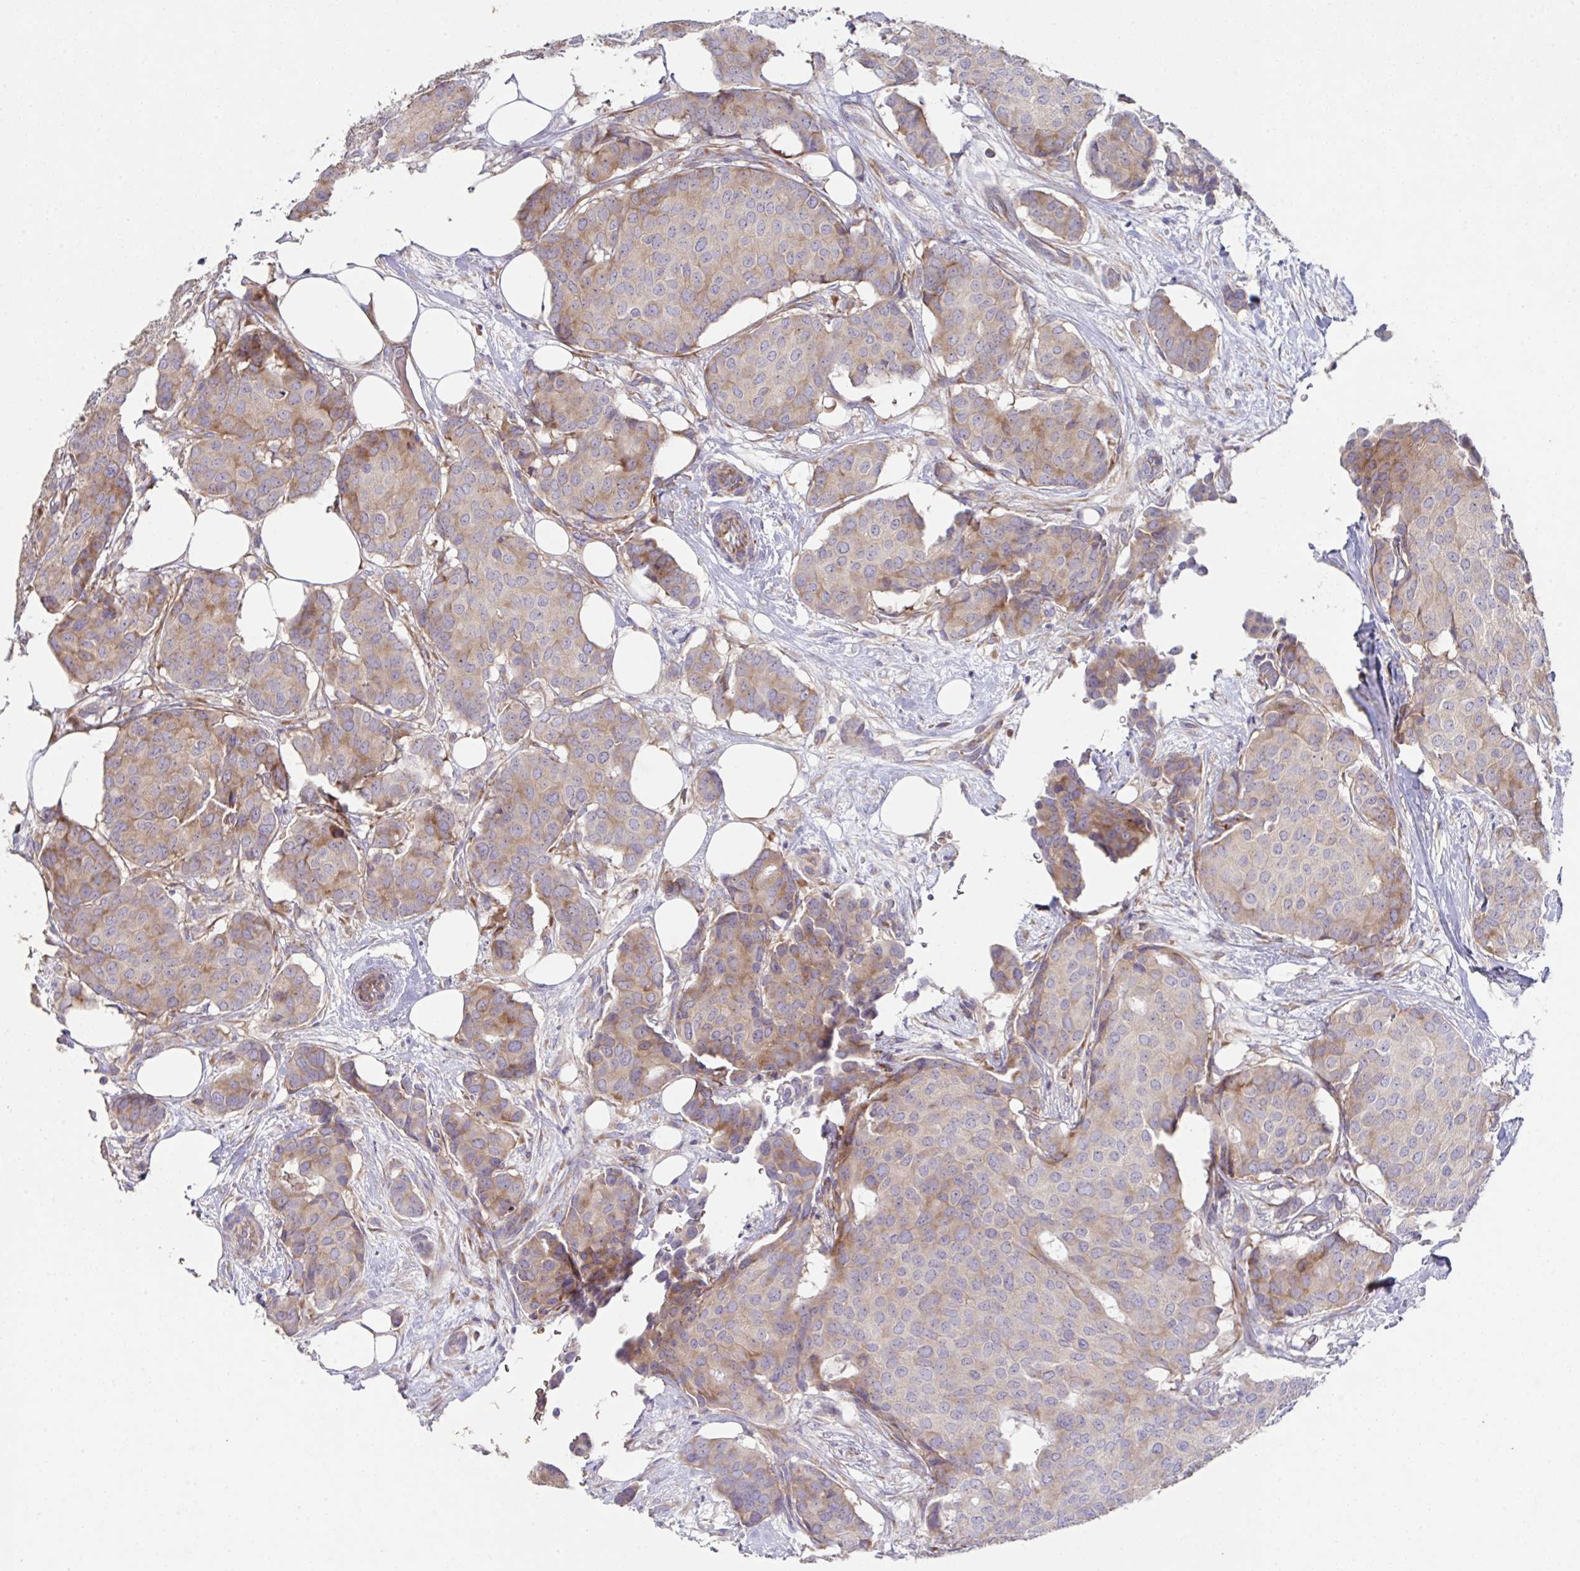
{"staining": {"intensity": "moderate", "quantity": "25%-75%", "location": "cytoplasmic/membranous"}, "tissue": "breast cancer", "cell_type": "Tumor cells", "image_type": "cancer", "snomed": [{"axis": "morphology", "description": "Duct carcinoma"}, {"axis": "topography", "description": "Breast"}], "caption": "This is an image of immunohistochemistry (IHC) staining of breast cancer, which shows moderate staining in the cytoplasmic/membranous of tumor cells.", "gene": "FAU", "patient": {"sex": "female", "age": 75}}